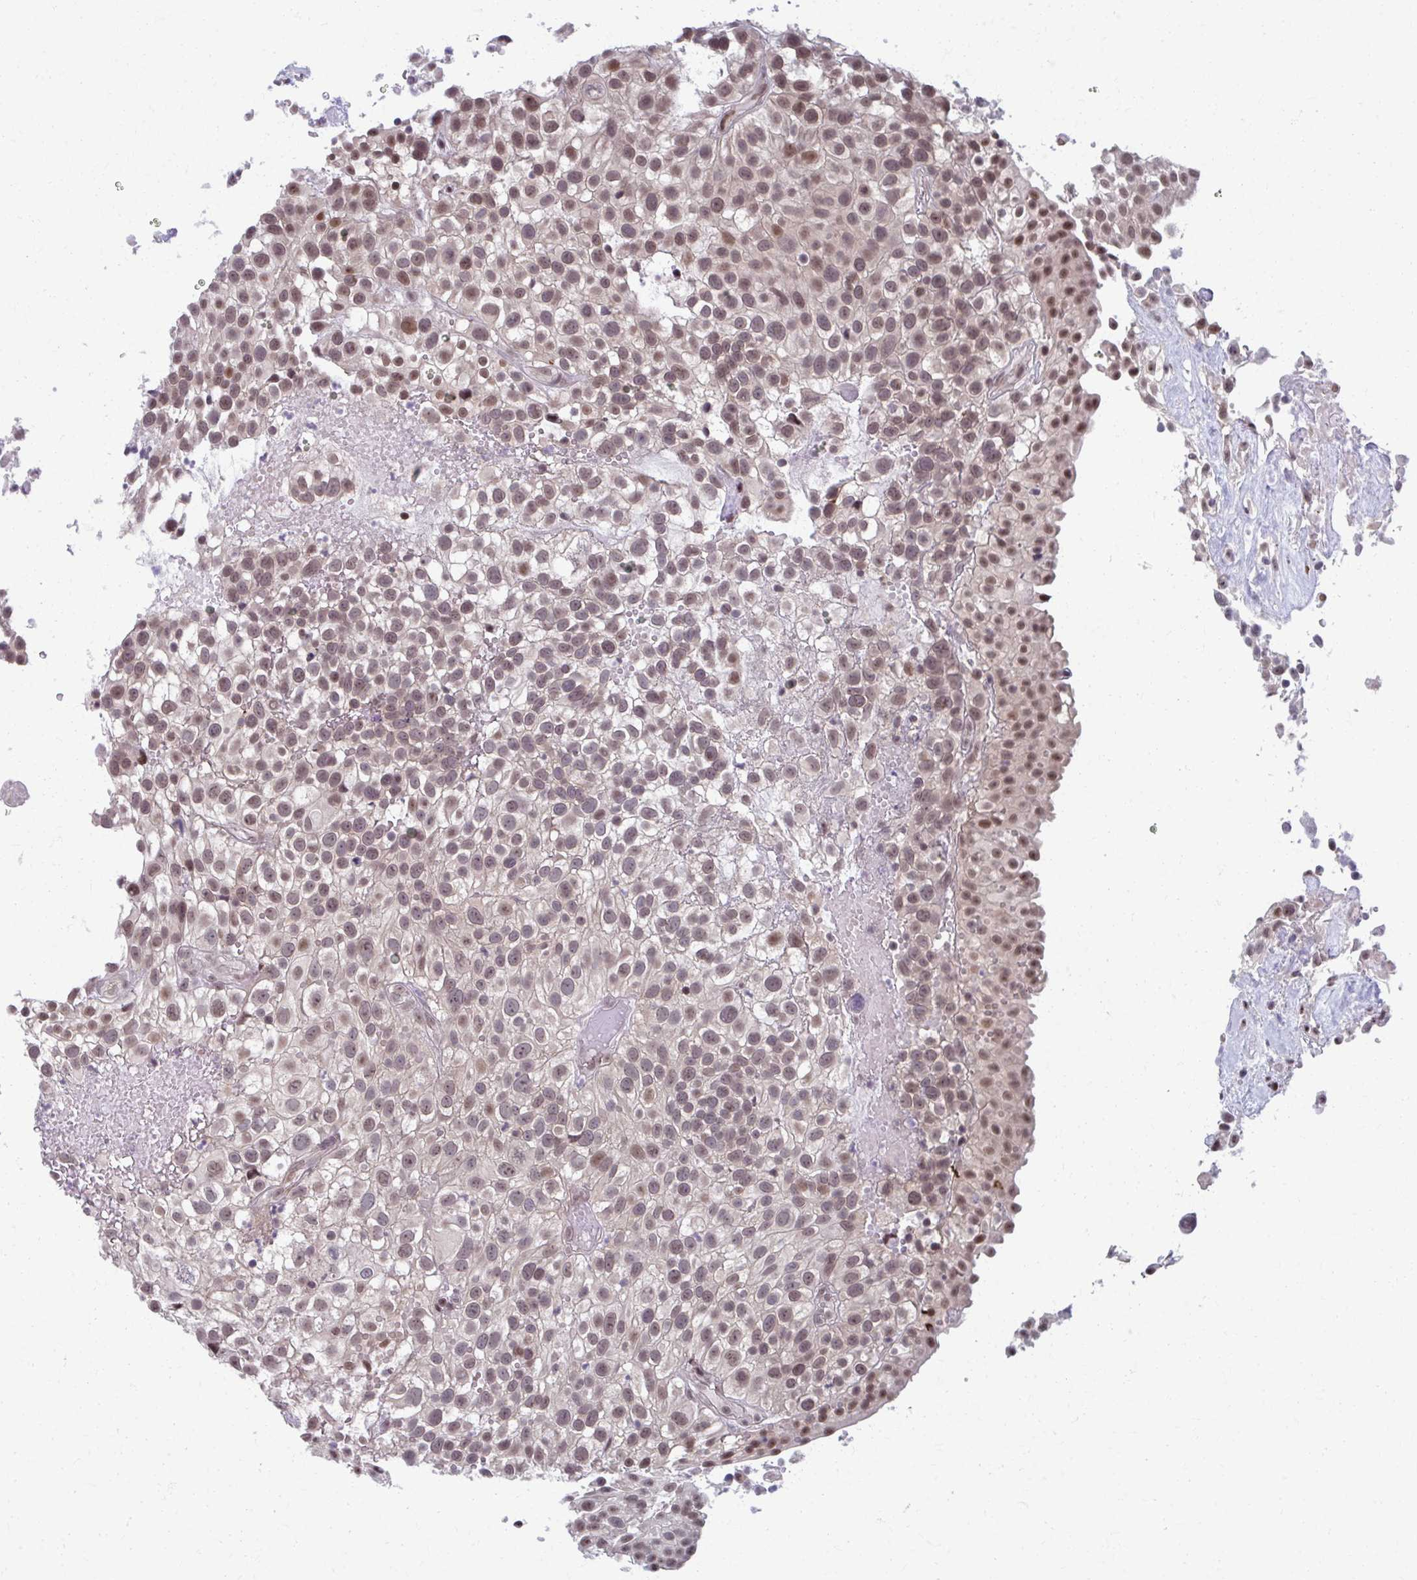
{"staining": {"intensity": "moderate", "quantity": ">75%", "location": "nuclear"}, "tissue": "urothelial cancer", "cell_type": "Tumor cells", "image_type": "cancer", "snomed": [{"axis": "morphology", "description": "Urothelial carcinoma, High grade"}, {"axis": "topography", "description": "Urinary bladder"}], "caption": "Moderate nuclear staining for a protein is seen in about >75% of tumor cells of urothelial cancer using immunohistochemistry.", "gene": "SETBP1", "patient": {"sex": "male", "age": 56}}